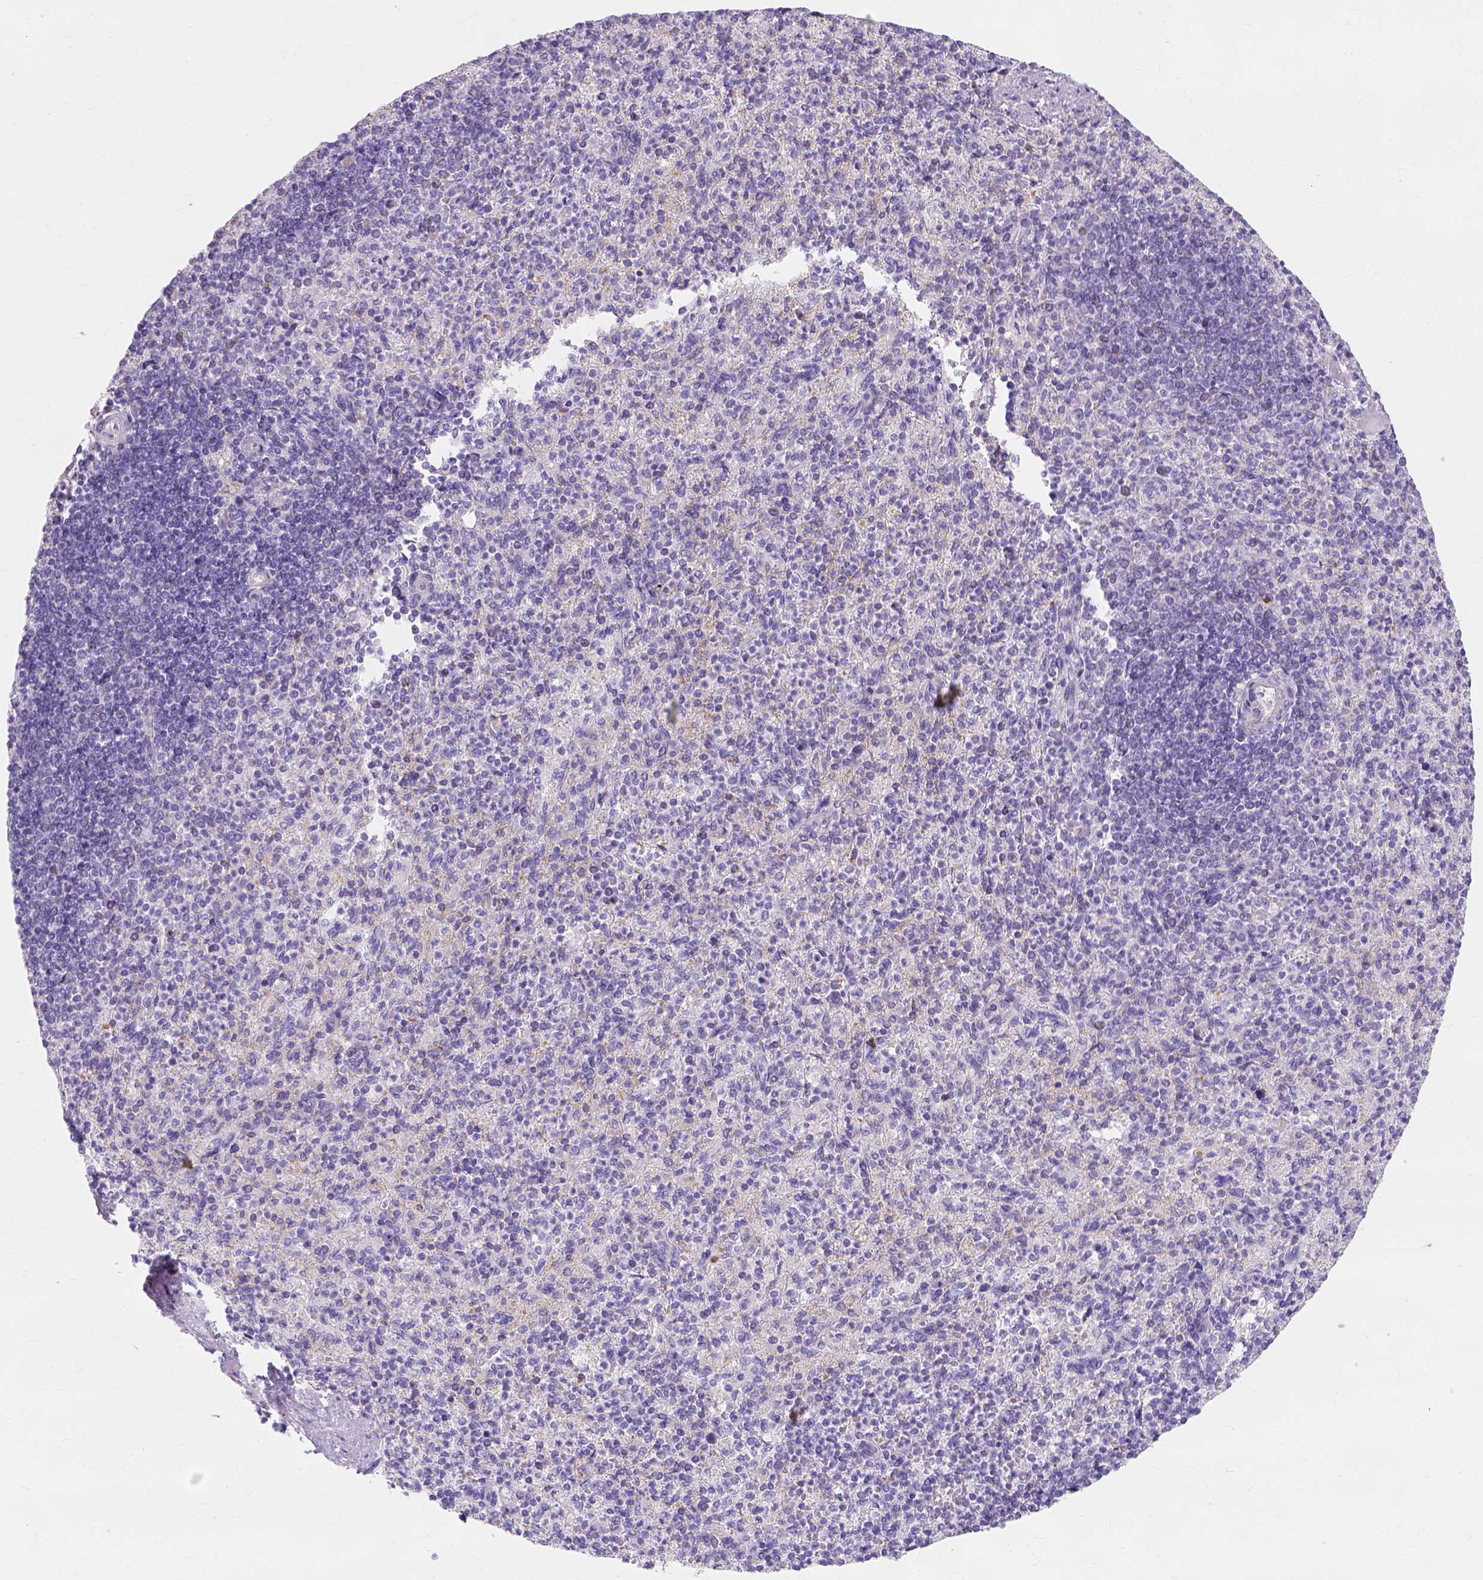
{"staining": {"intensity": "negative", "quantity": "none", "location": "none"}, "tissue": "spleen", "cell_type": "Cells in red pulp", "image_type": "normal", "snomed": [{"axis": "morphology", "description": "Normal tissue, NOS"}, {"axis": "topography", "description": "Spleen"}], "caption": "This is an immunohistochemistry image of benign human spleen. There is no staining in cells in red pulp.", "gene": "MYH15", "patient": {"sex": "female", "age": 74}}